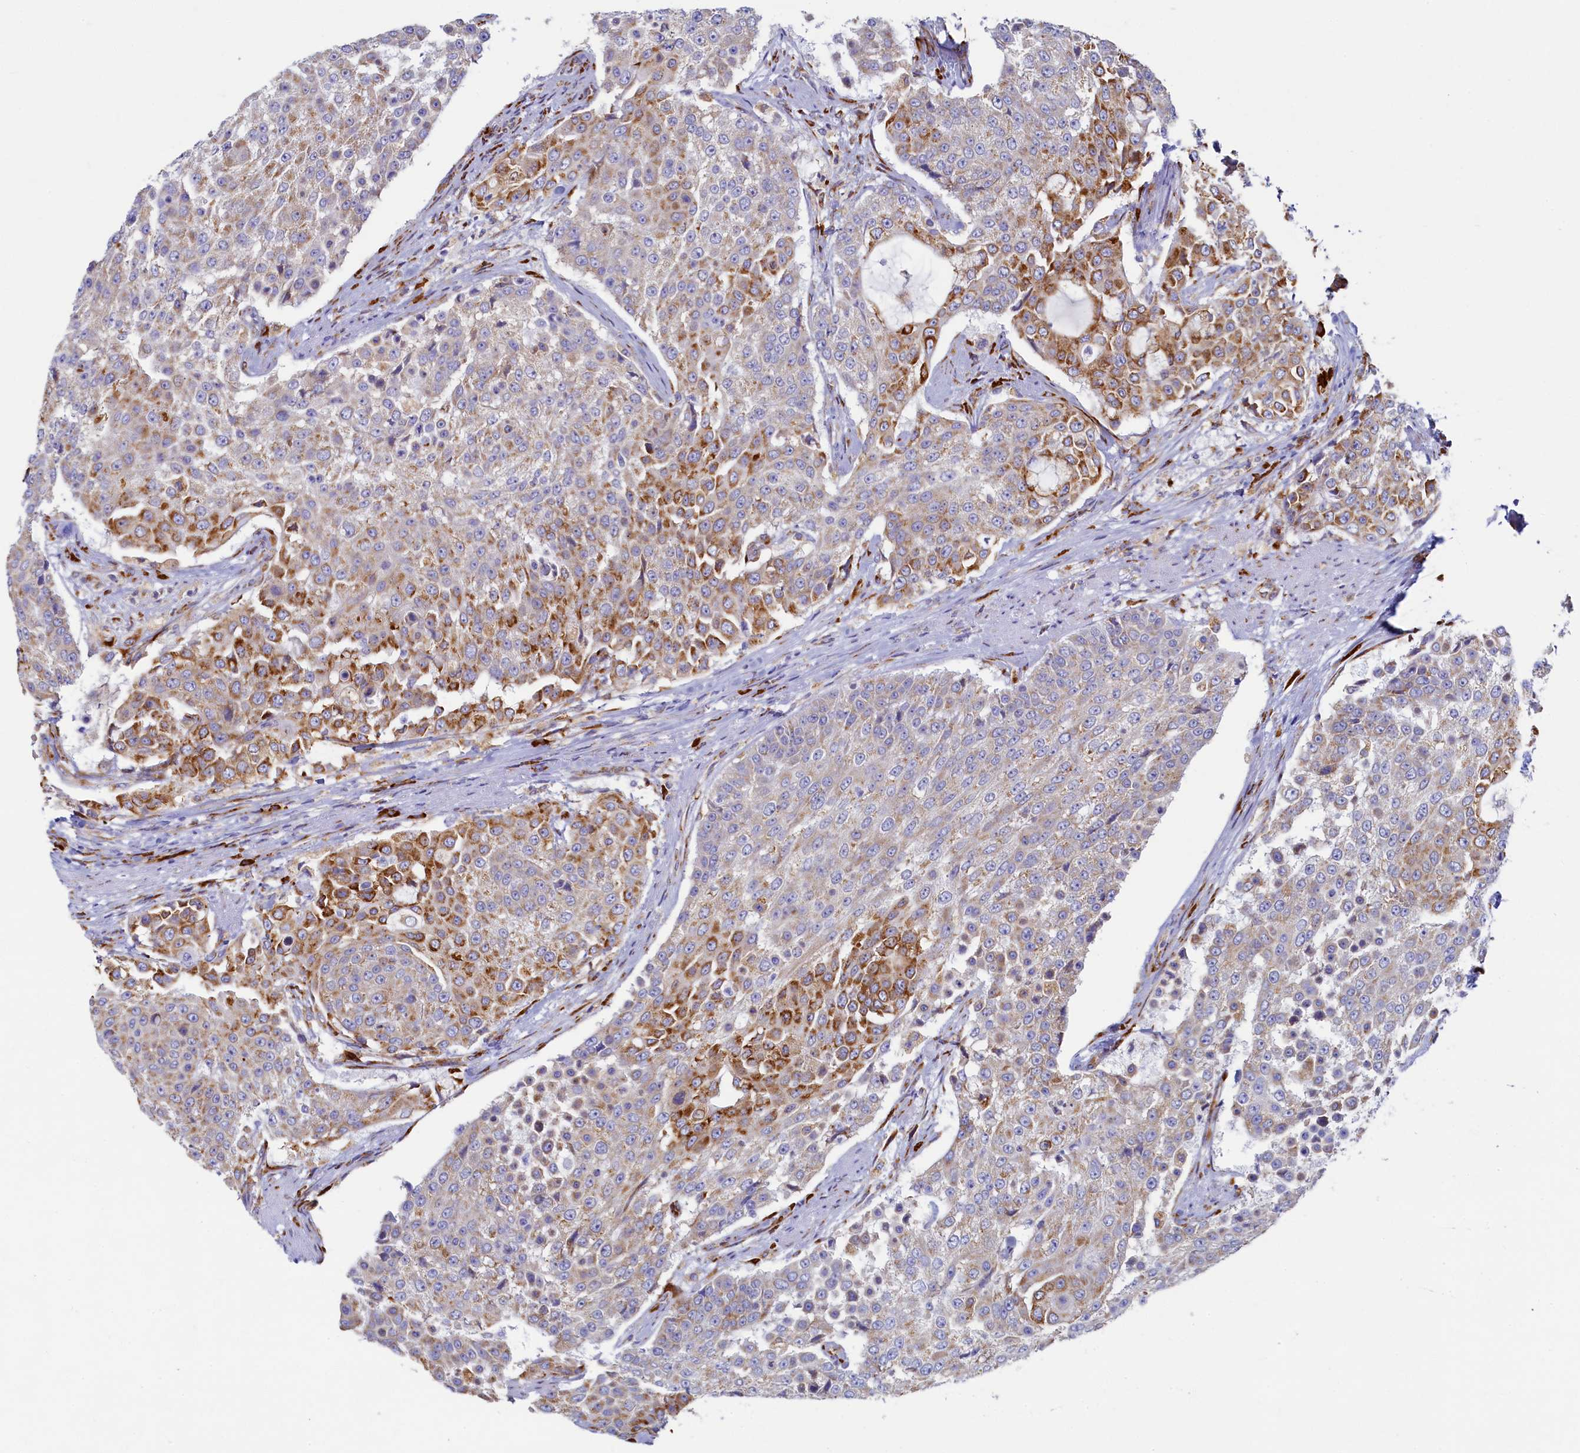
{"staining": {"intensity": "moderate", "quantity": ">75%", "location": "cytoplasmic/membranous"}, "tissue": "urothelial cancer", "cell_type": "Tumor cells", "image_type": "cancer", "snomed": [{"axis": "morphology", "description": "Urothelial carcinoma, High grade"}, {"axis": "topography", "description": "Urinary bladder"}], "caption": "Moderate cytoplasmic/membranous positivity for a protein is seen in approximately >75% of tumor cells of urothelial cancer using immunohistochemistry.", "gene": "TMEM18", "patient": {"sex": "female", "age": 63}}